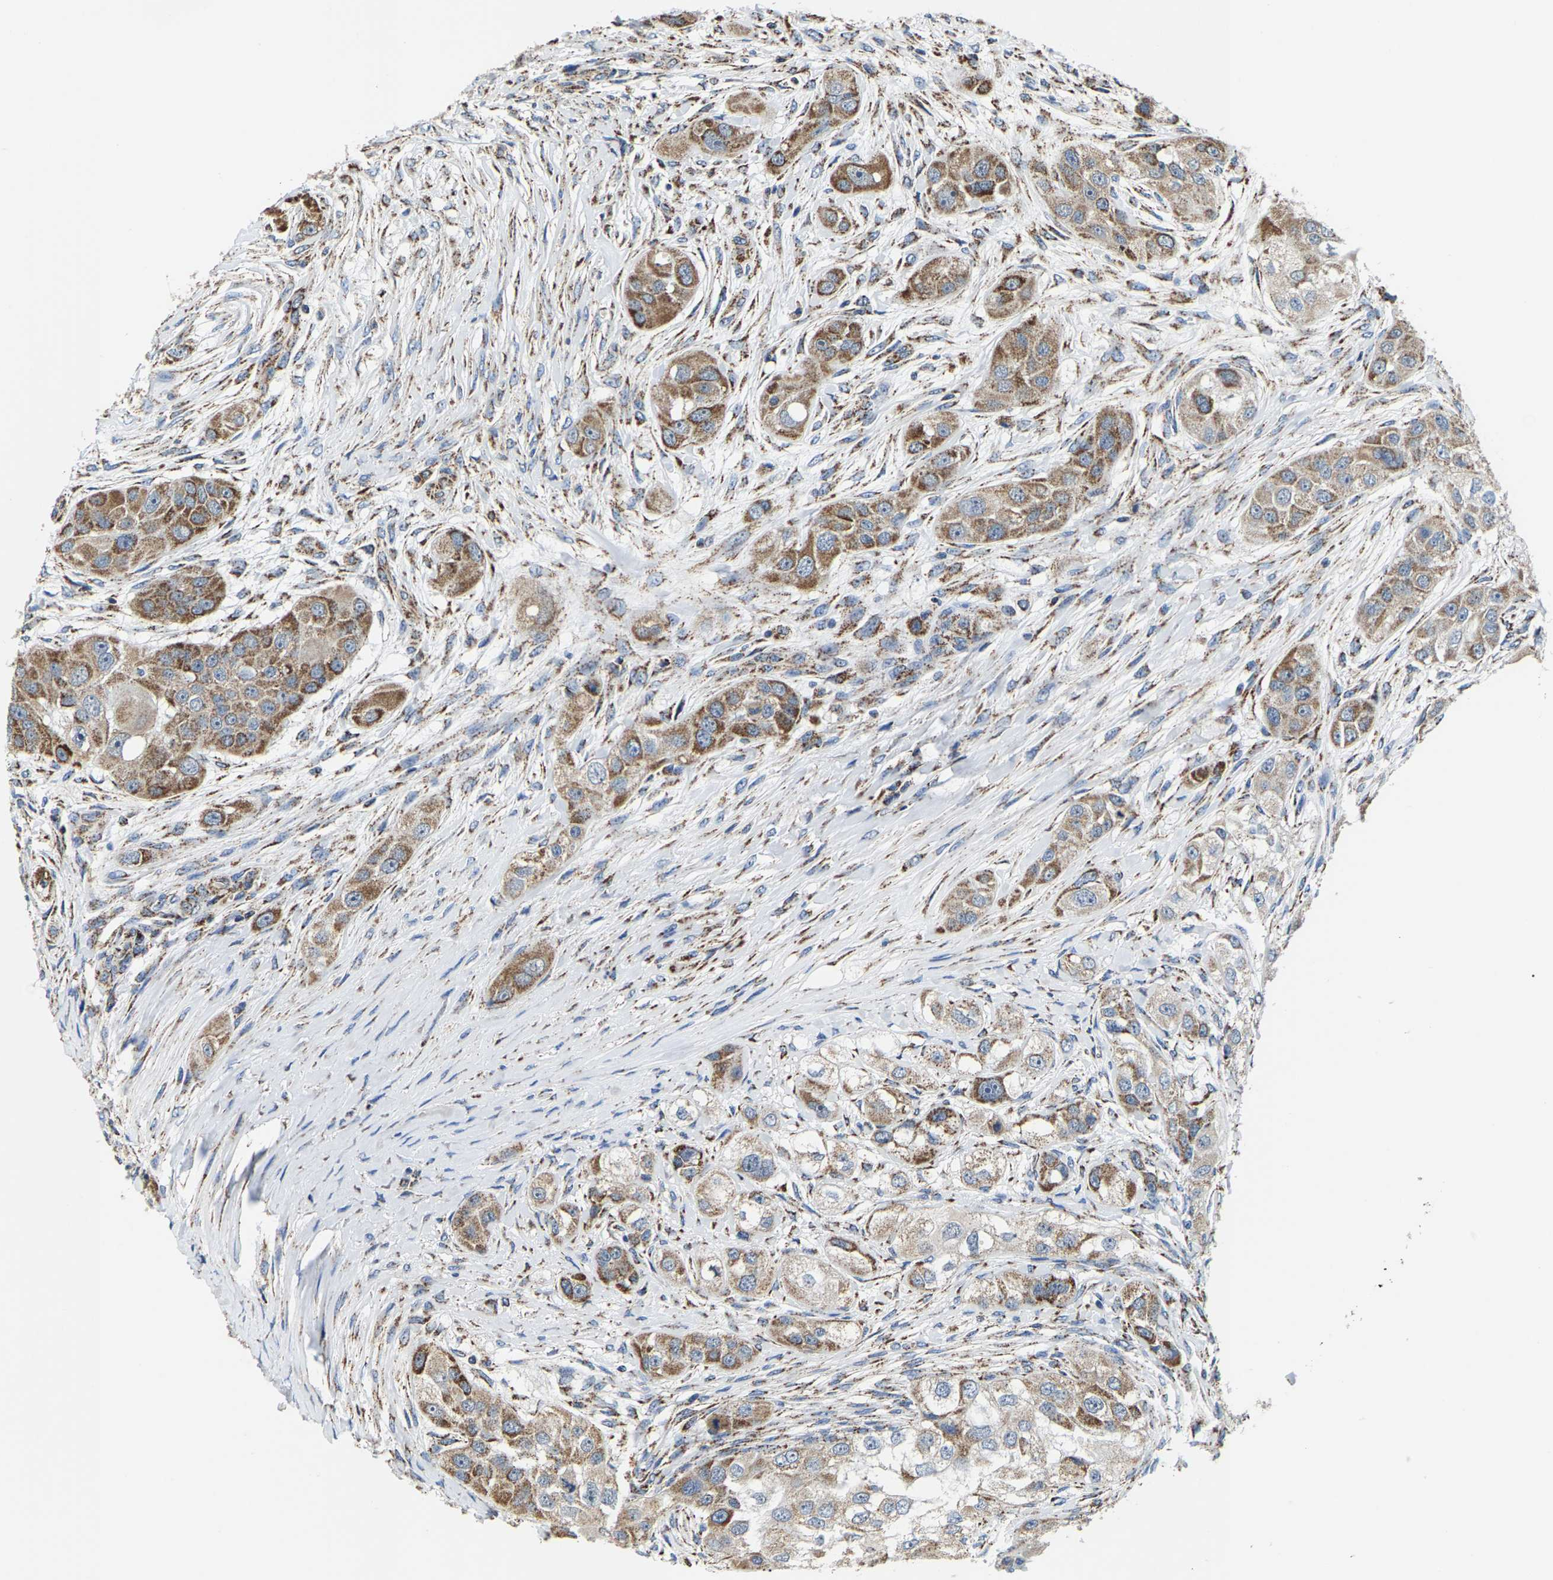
{"staining": {"intensity": "moderate", "quantity": ">75%", "location": "cytoplasmic/membranous"}, "tissue": "head and neck cancer", "cell_type": "Tumor cells", "image_type": "cancer", "snomed": [{"axis": "morphology", "description": "Normal tissue, NOS"}, {"axis": "morphology", "description": "Squamous cell carcinoma, NOS"}, {"axis": "topography", "description": "Skeletal muscle"}, {"axis": "topography", "description": "Head-Neck"}], "caption": "The micrograph reveals a brown stain indicating the presence of a protein in the cytoplasmic/membranous of tumor cells in head and neck cancer (squamous cell carcinoma). Nuclei are stained in blue.", "gene": "SHMT2", "patient": {"sex": "male", "age": 51}}